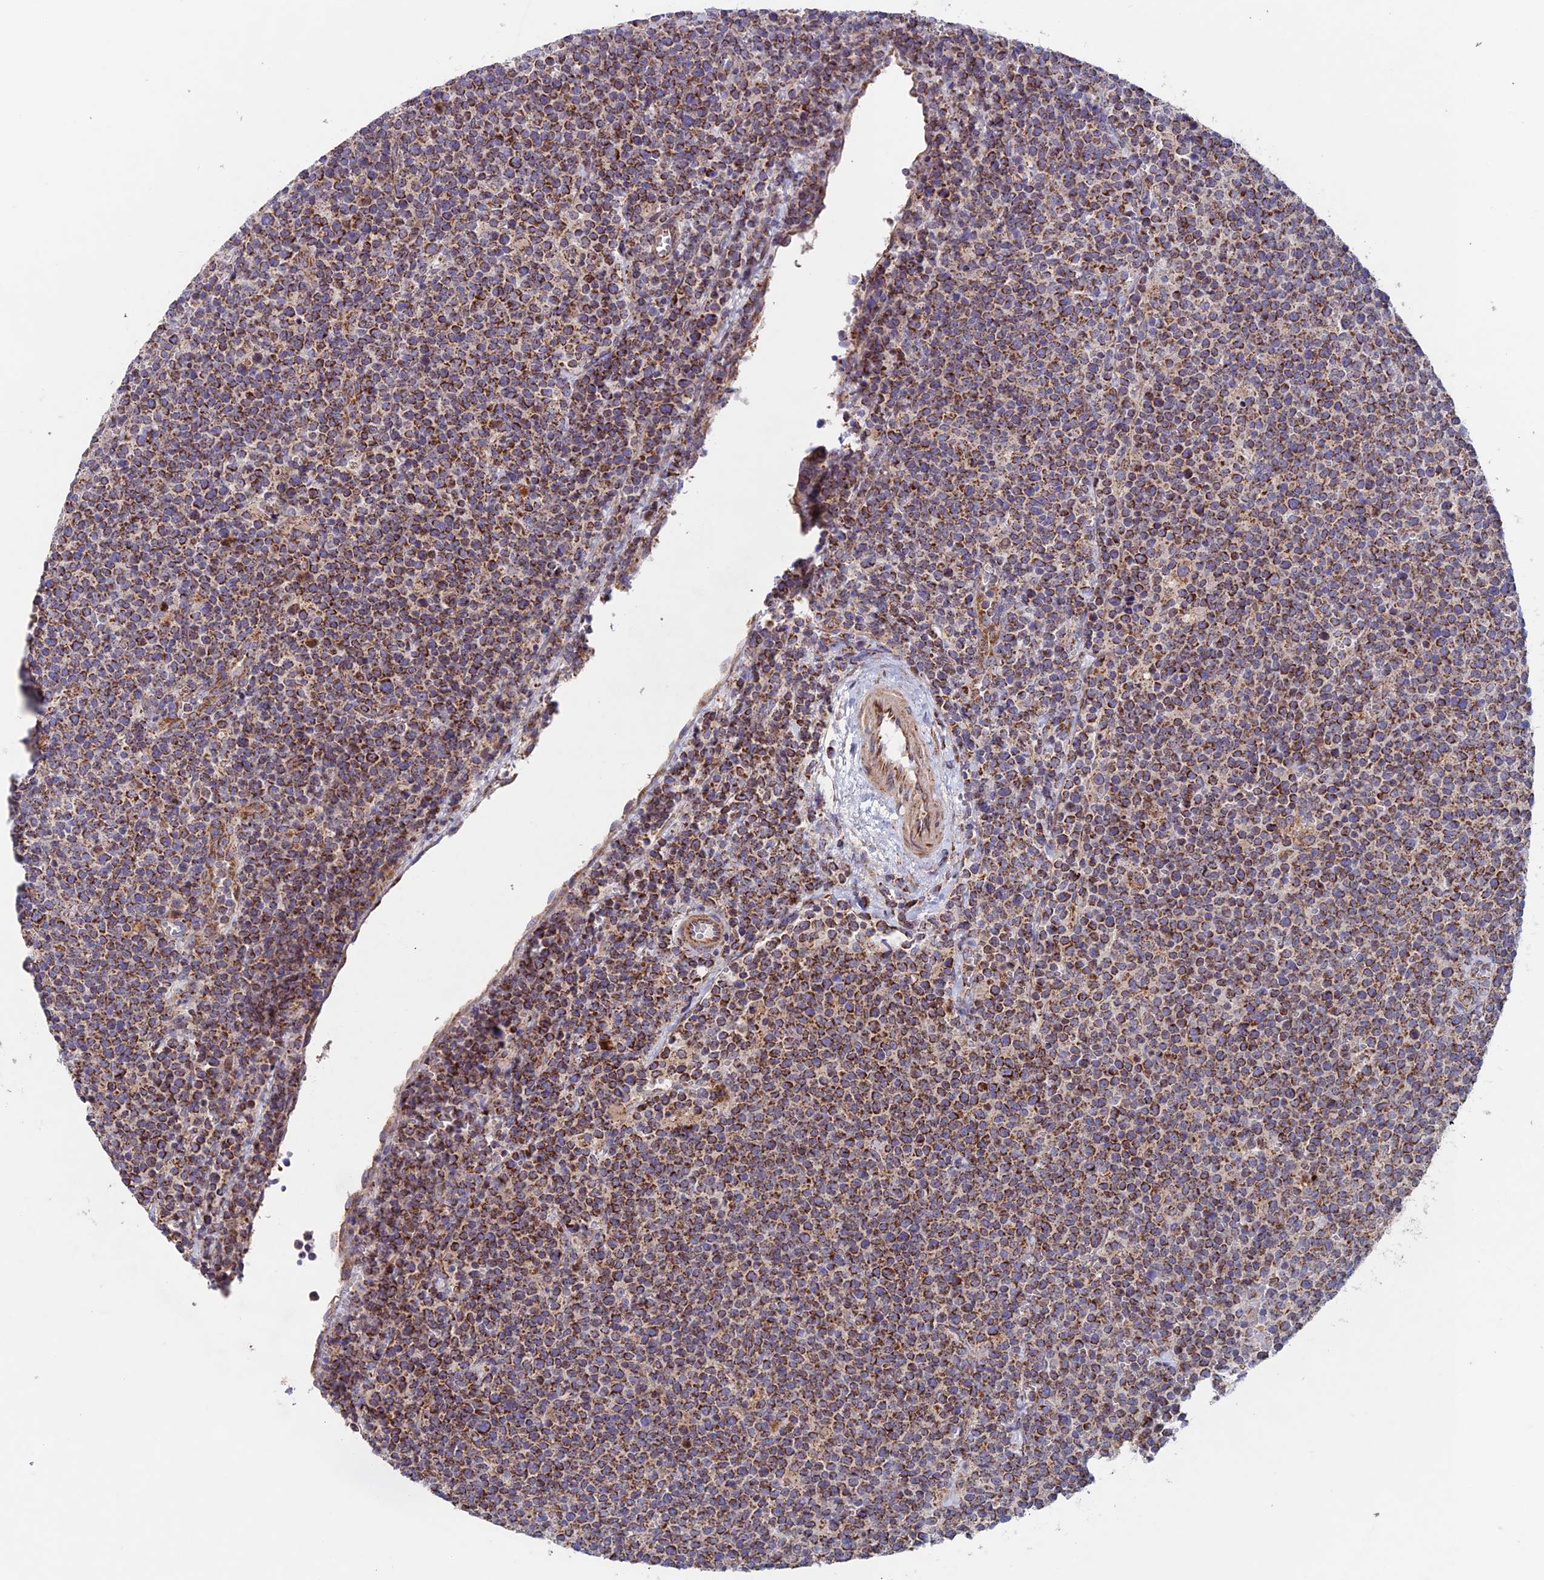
{"staining": {"intensity": "moderate", "quantity": ">75%", "location": "cytoplasmic/membranous"}, "tissue": "lymphoma", "cell_type": "Tumor cells", "image_type": "cancer", "snomed": [{"axis": "morphology", "description": "Malignant lymphoma, non-Hodgkin's type, High grade"}, {"axis": "topography", "description": "Lymph node"}], "caption": "About >75% of tumor cells in malignant lymphoma, non-Hodgkin's type (high-grade) demonstrate moderate cytoplasmic/membranous protein expression as visualized by brown immunohistochemical staining.", "gene": "MRPL1", "patient": {"sex": "male", "age": 61}}